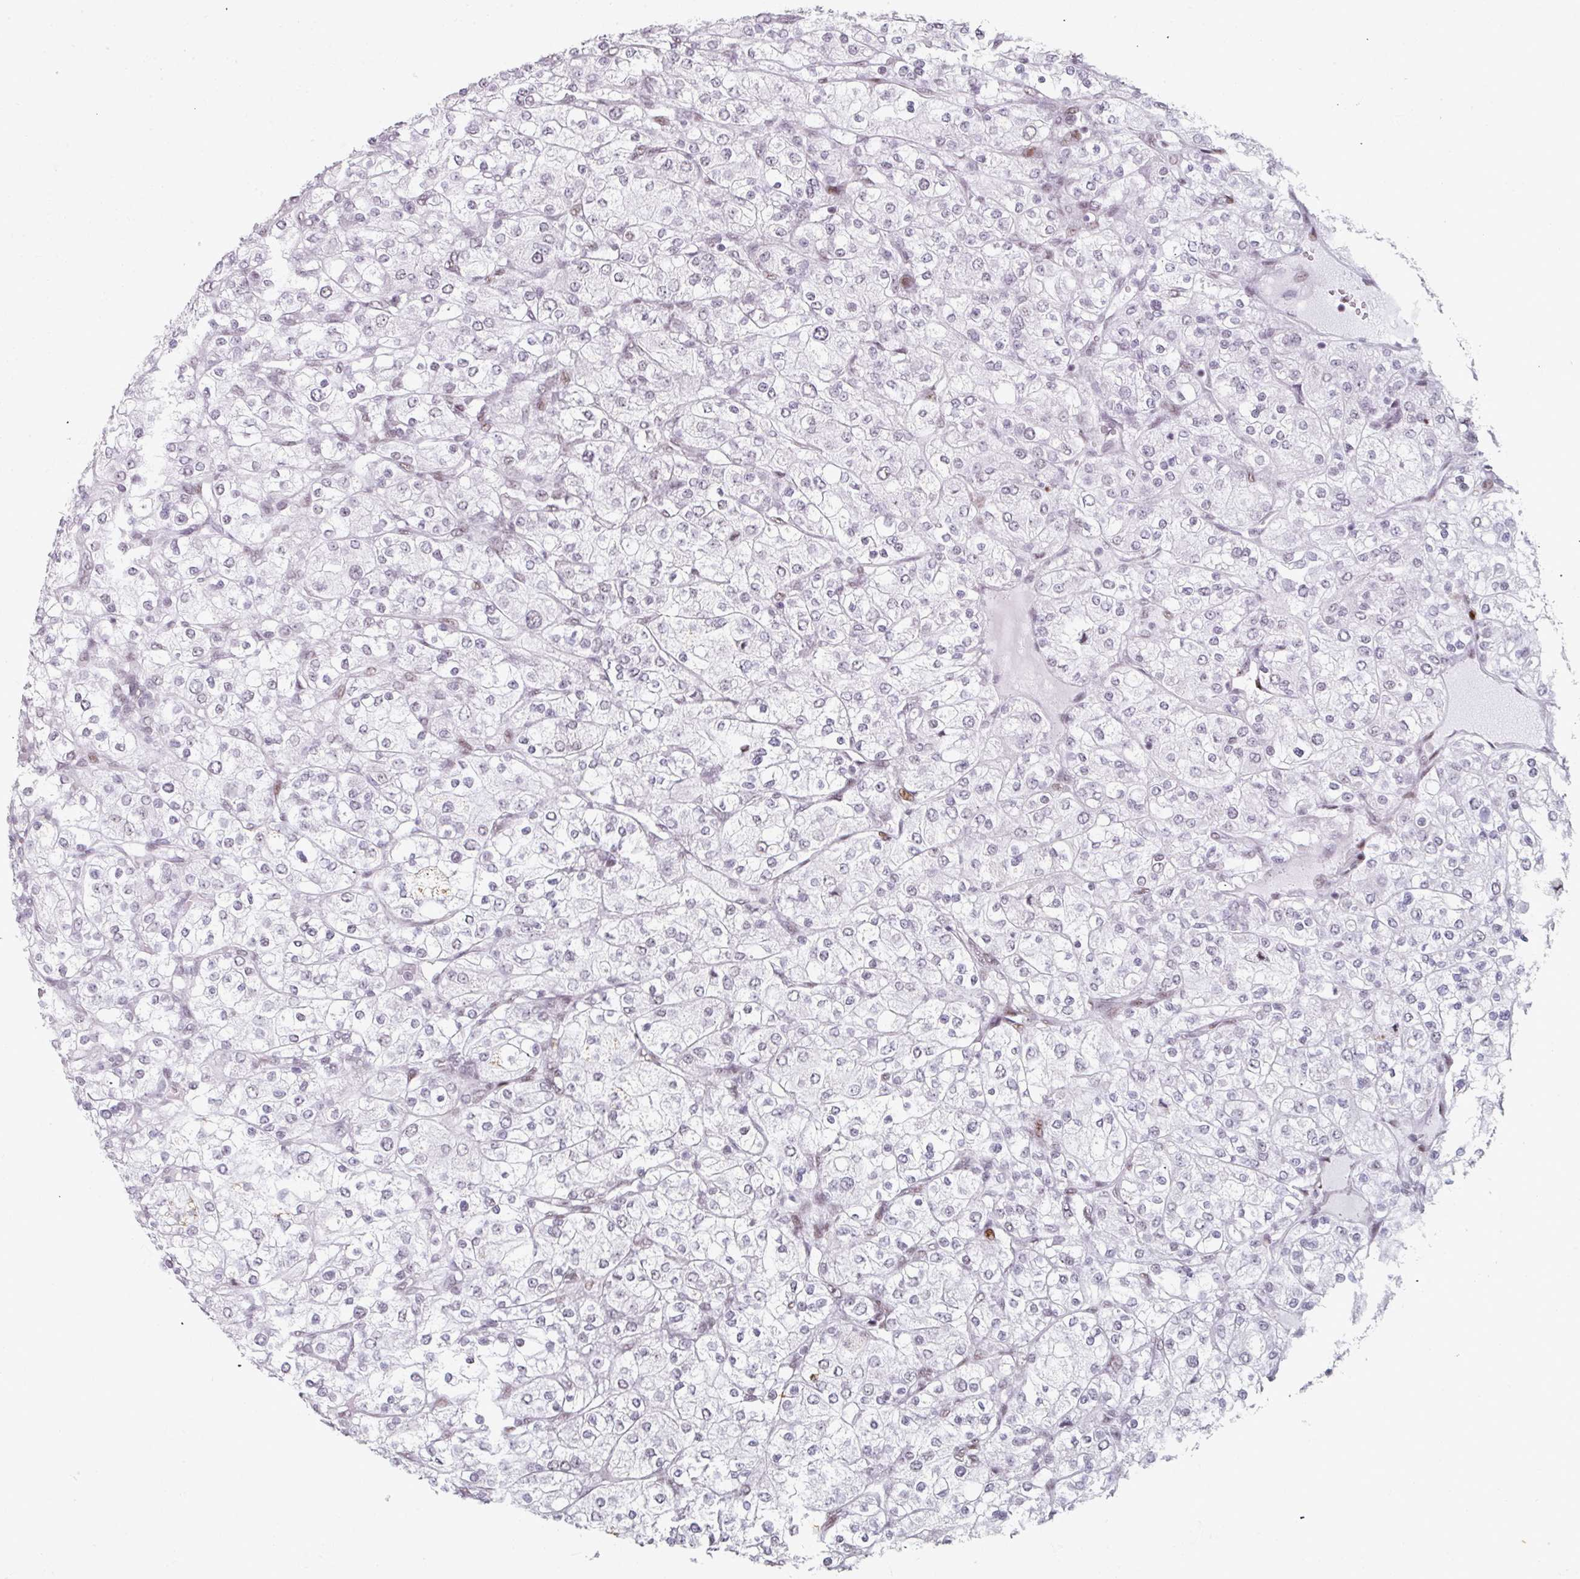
{"staining": {"intensity": "negative", "quantity": "none", "location": "none"}, "tissue": "renal cancer", "cell_type": "Tumor cells", "image_type": "cancer", "snomed": [{"axis": "morphology", "description": "Adenocarcinoma, NOS"}, {"axis": "topography", "description": "Kidney"}], "caption": "Immunohistochemical staining of human renal cancer (adenocarcinoma) exhibits no significant staining in tumor cells.", "gene": "SF3B5", "patient": {"sex": "male", "age": 80}}